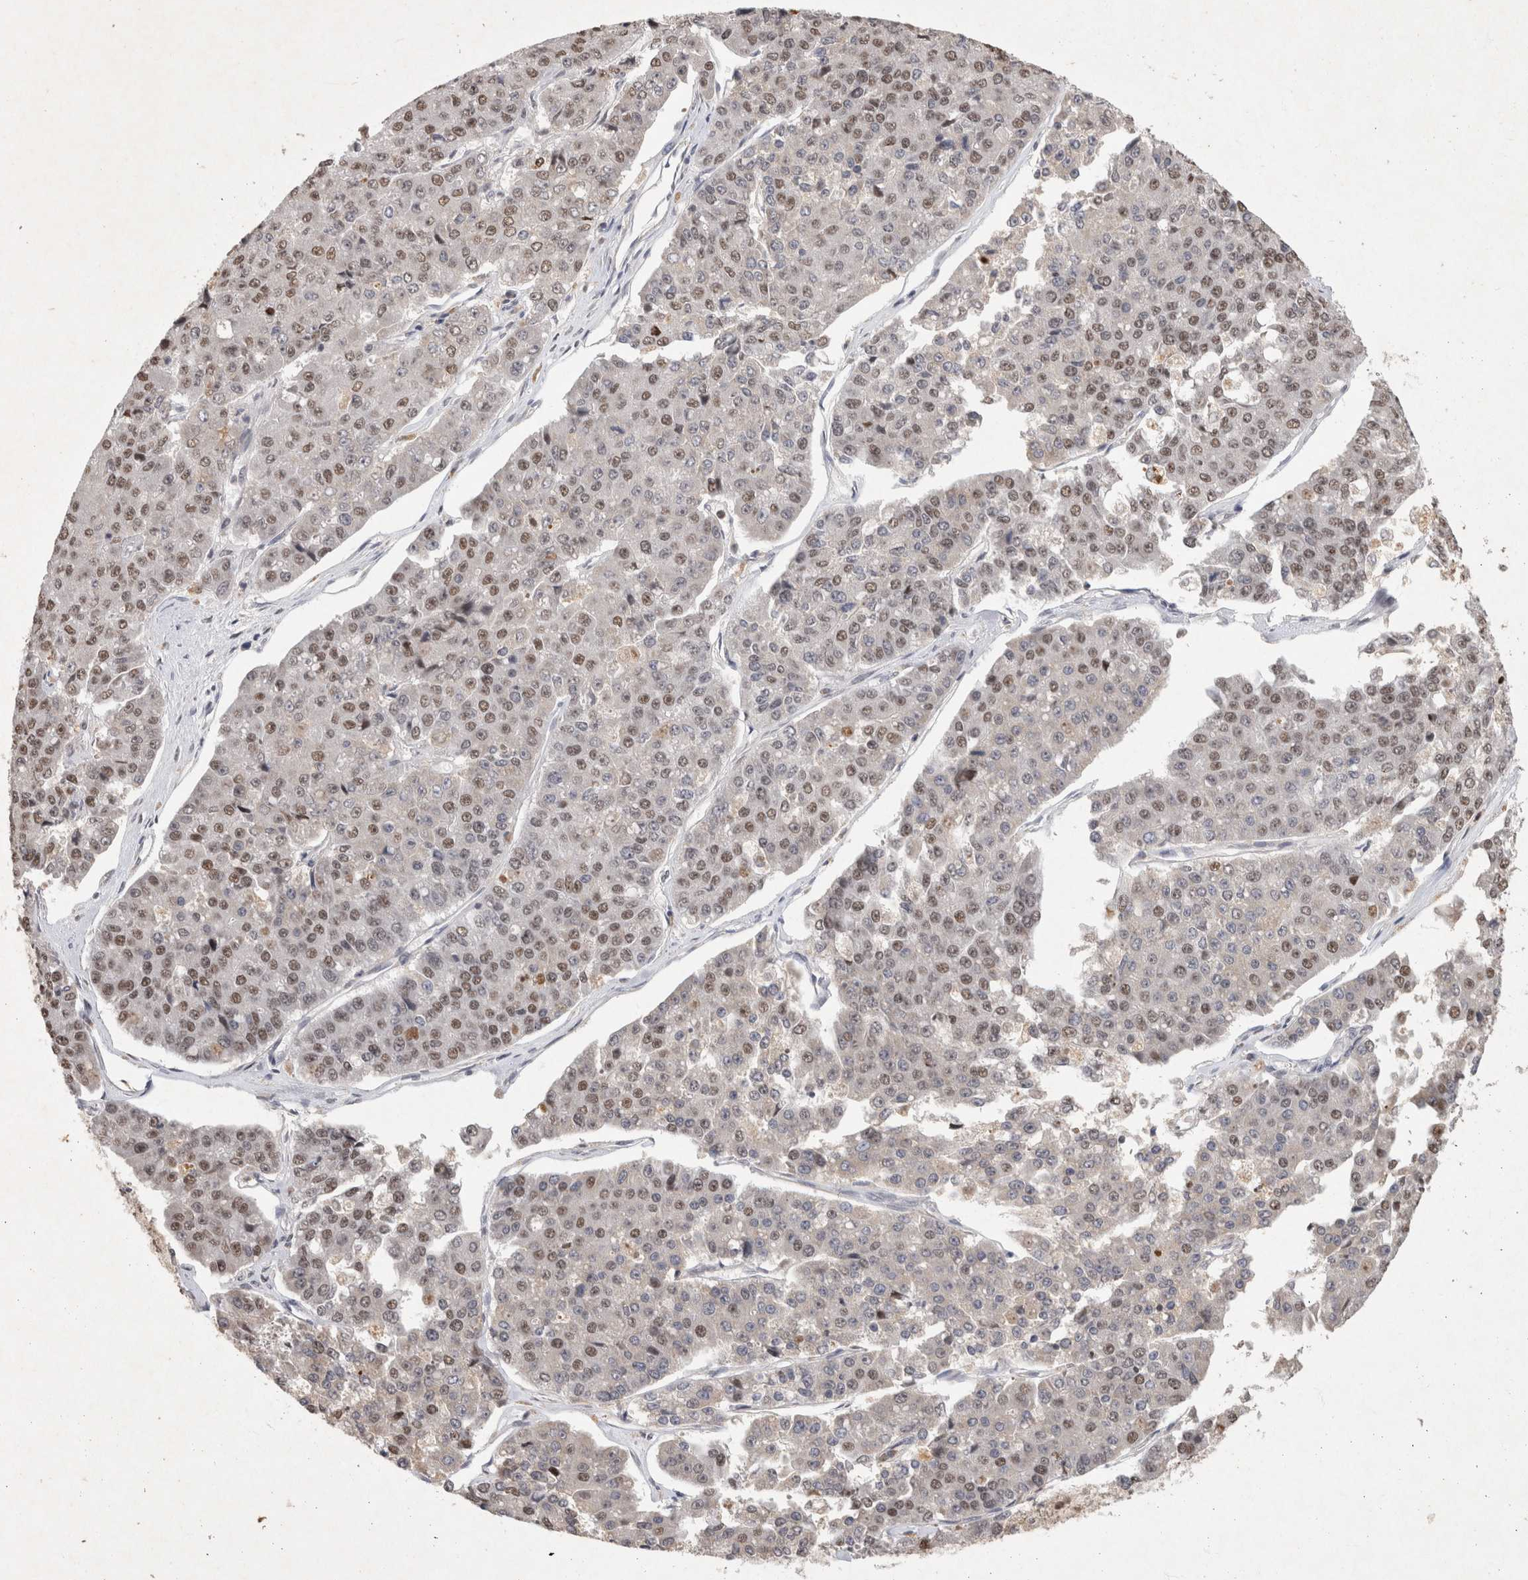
{"staining": {"intensity": "moderate", "quantity": "25%-75%", "location": "nuclear"}, "tissue": "pancreatic cancer", "cell_type": "Tumor cells", "image_type": "cancer", "snomed": [{"axis": "morphology", "description": "Adenocarcinoma, NOS"}, {"axis": "topography", "description": "Pancreas"}], "caption": "Immunohistochemical staining of human pancreatic cancer displays moderate nuclear protein staining in approximately 25%-75% of tumor cells.", "gene": "XRCC5", "patient": {"sex": "male", "age": 50}}